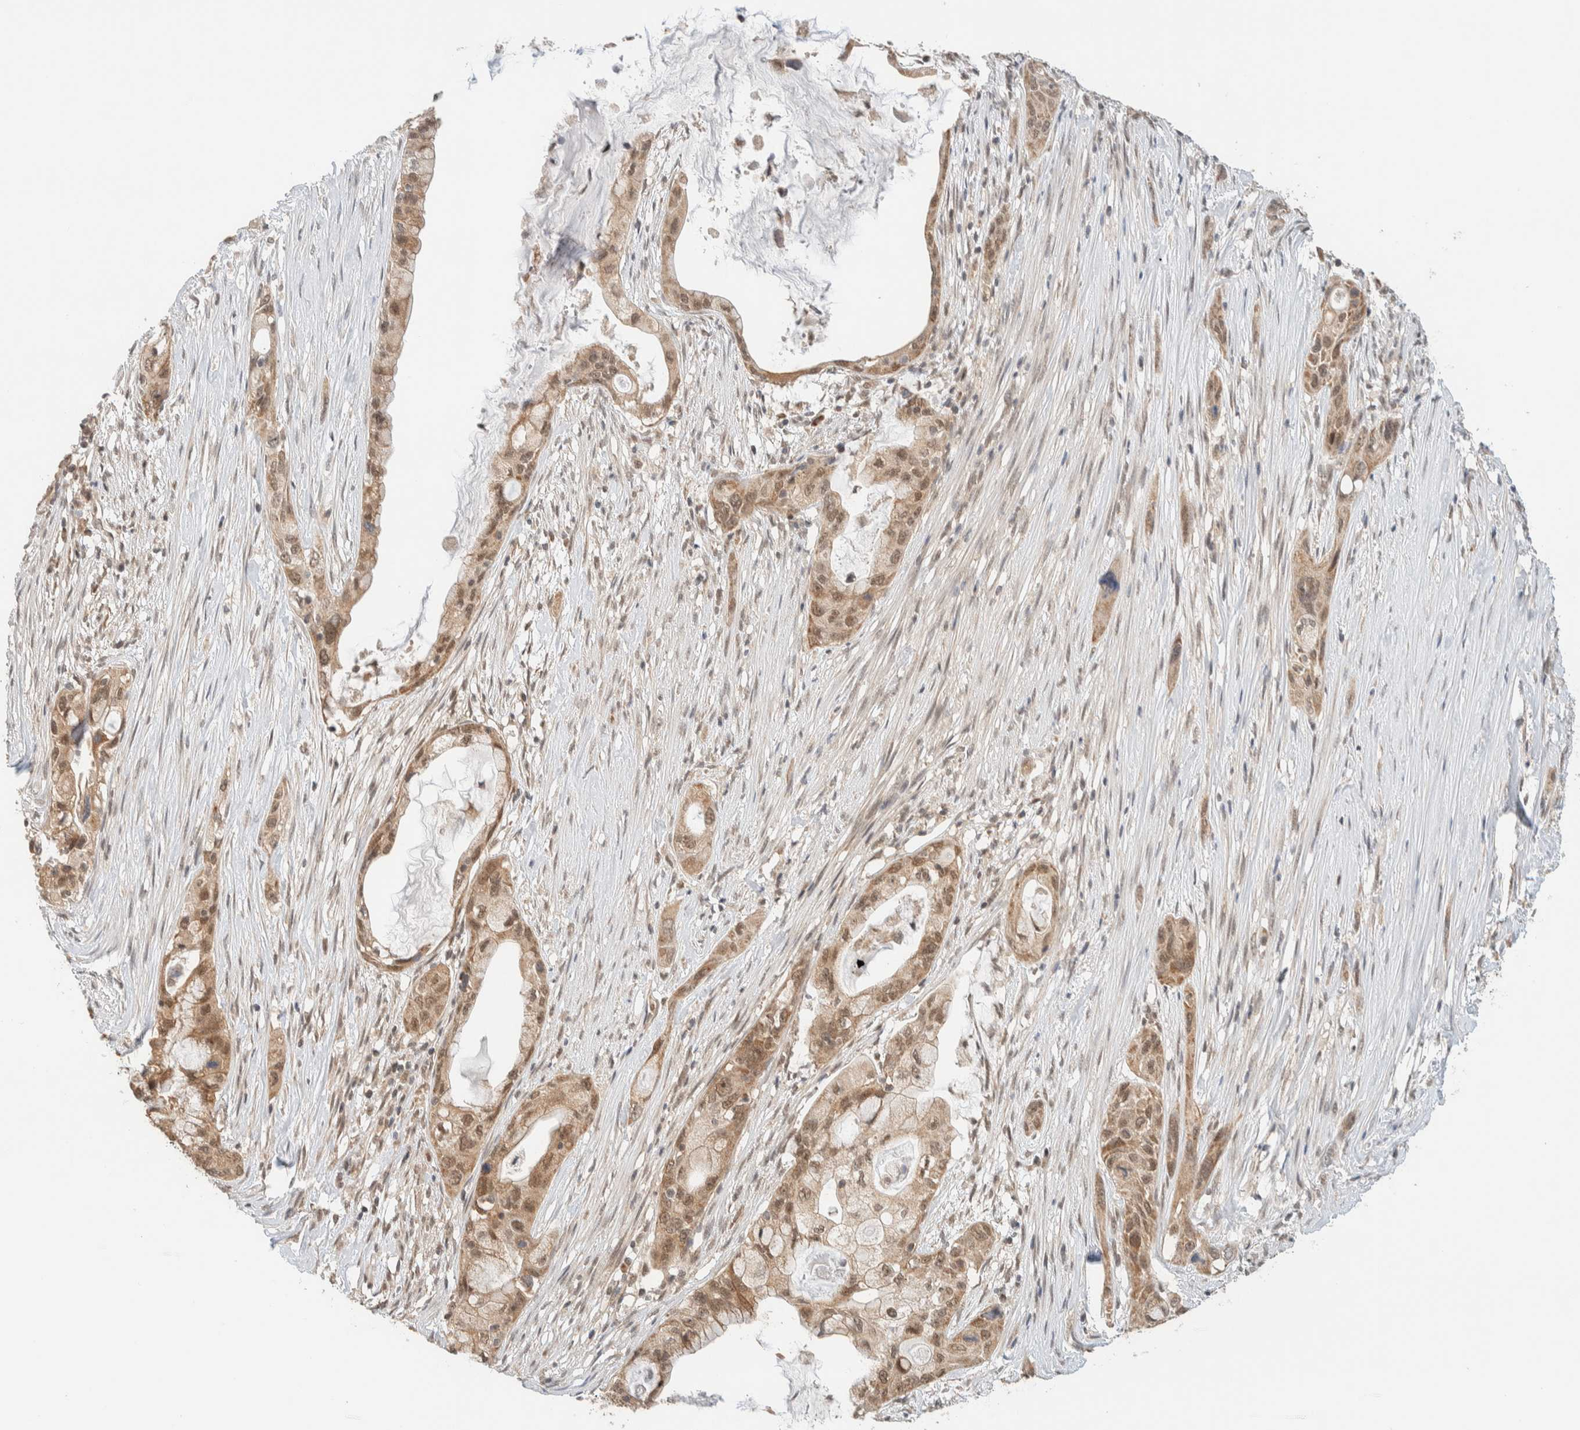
{"staining": {"intensity": "moderate", "quantity": ">75%", "location": "cytoplasmic/membranous,nuclear"}, "tissue": "pancreatic cancer", "cell_type": "Tumor cells", "image_type": "cancer", "snomed": [{"axis": "morphology", "description": "Adenocarcinoma, NOS"}, {"axis": "topography", "description": "Pancreas"}], "caption": "High-power microscopy captured an immunohistochemistry photomicrograph of pancreatic cancer, revealing moderate cytoplasmic/membranous and nuclear staining in about >75% of tumor cells.", "gene": "MRPL41", "patient": {"sex": "male", "age": 53}}